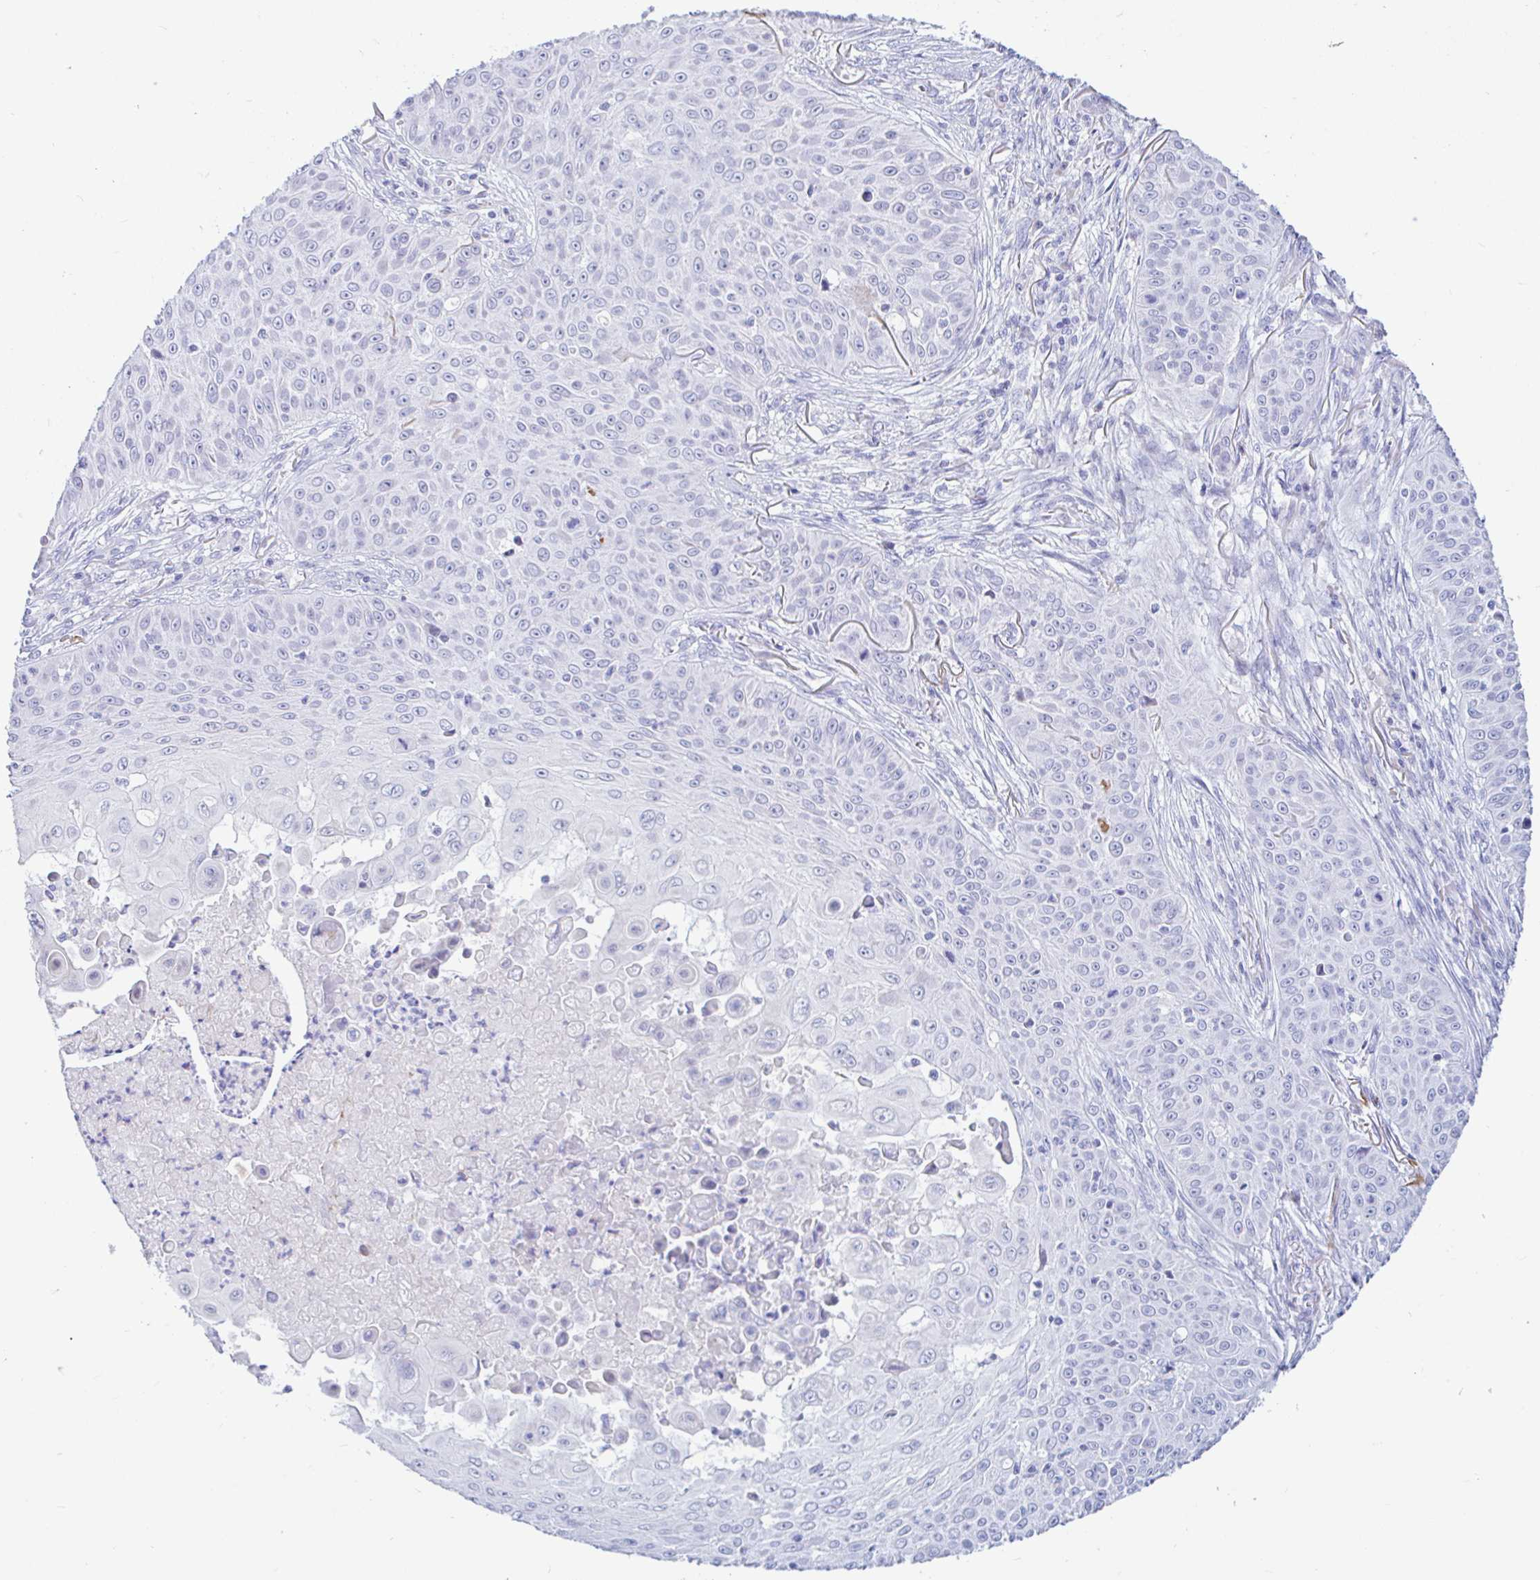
{"staining": {"intensity": "negative", "quantity": "none", "location": "none"}, "tissue": "skin cancer", "cell_type": "Tumor cells", "image_type": "cancer", "snomed": [{"axis": "morphology", "description": "Squamous cell carcinoma, NOS"}, {"axis": "topography", "description": "Skin"}], "caption": "Histopathology image shows no significant protein expression in tumor cells of skin cancer. (DAB (3,3'-diaminobenzidine) IHC, high magnification).", "gene": "NBPF3", "patient": {"sex": "male", "age": 82}}